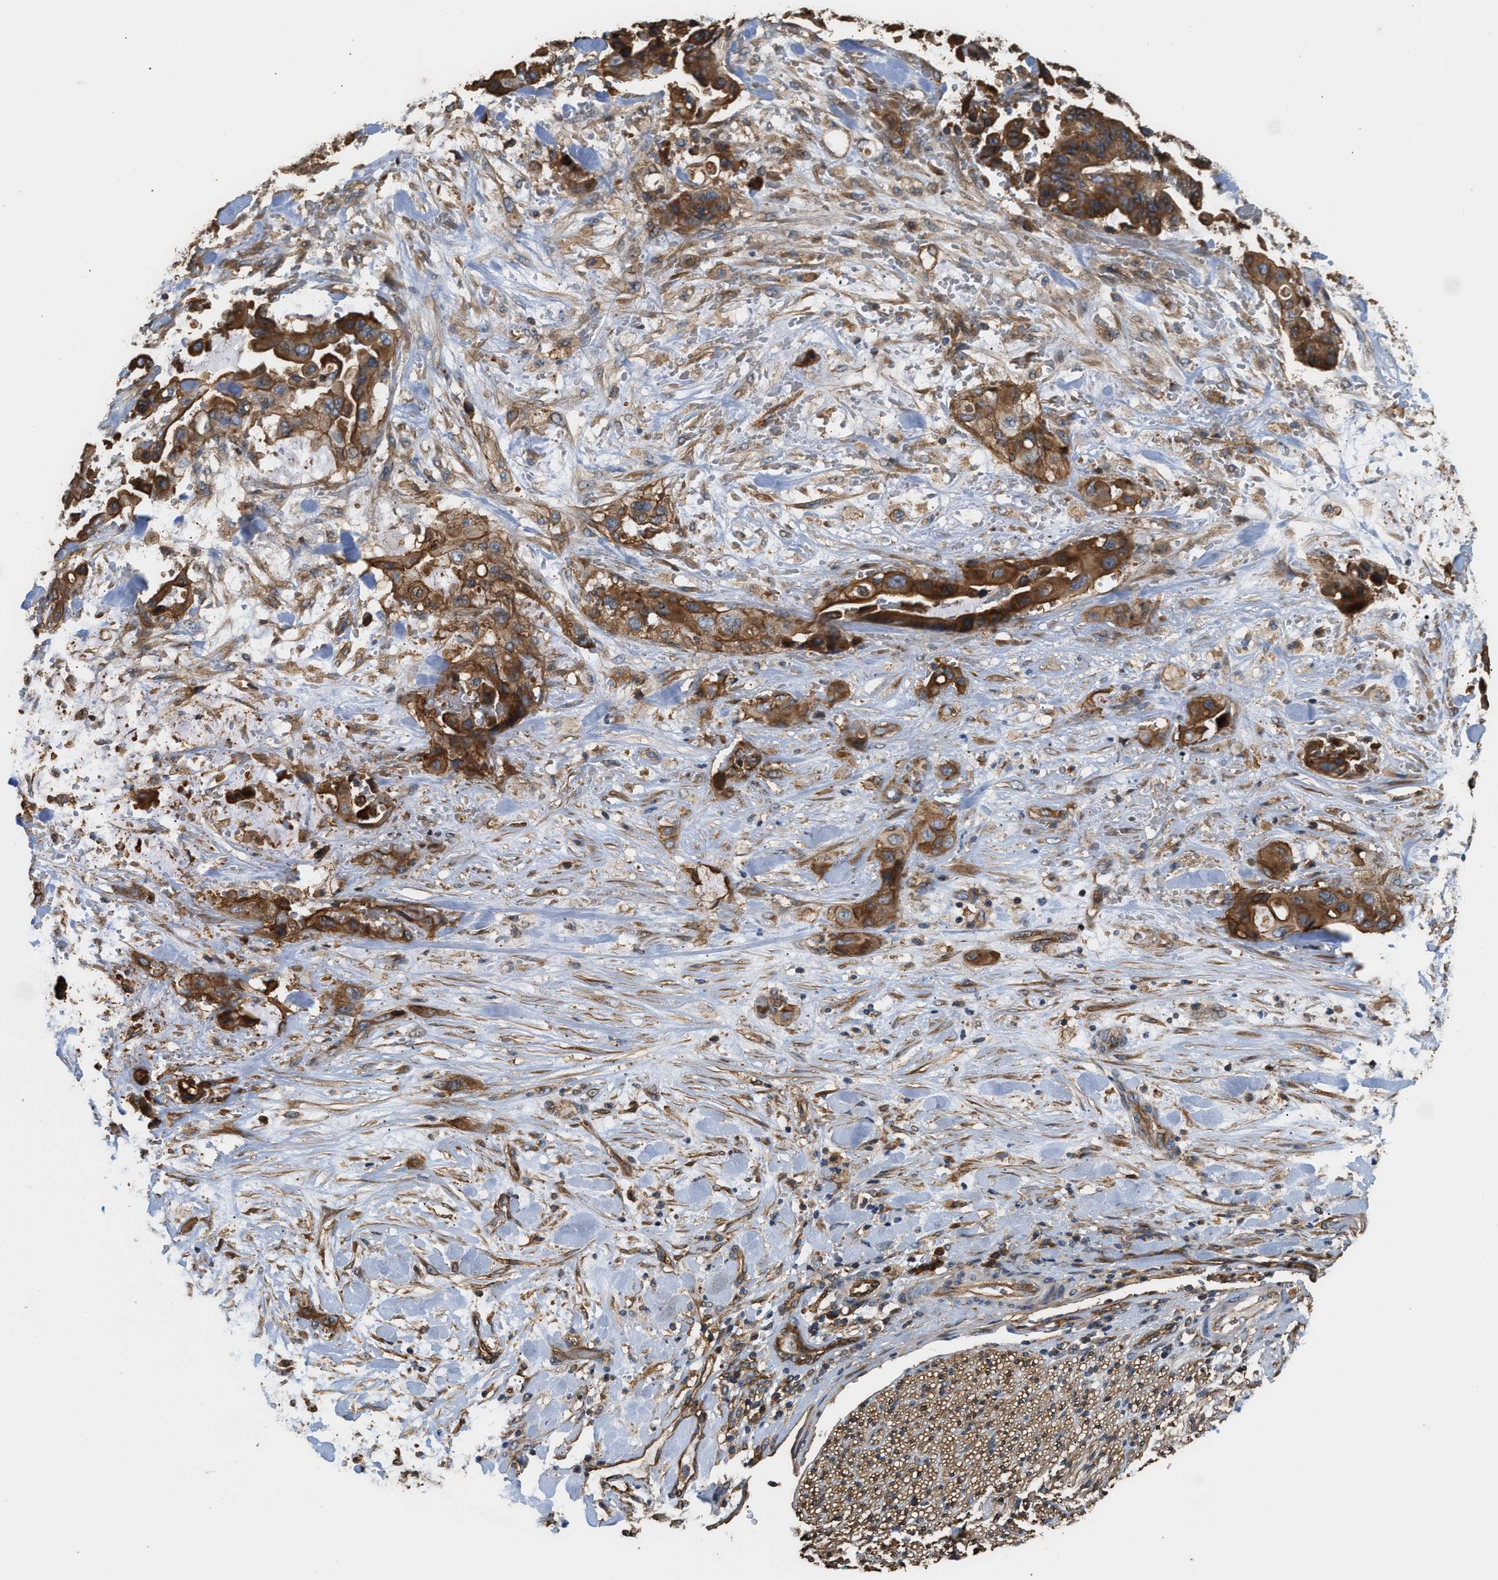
{"staining": {"intensity": "strong", "quantity": ">75%", "location": "cytoplasmic/membranous"}, "tissue": "liver cancer", "cell_type": "Tumor cells", "image_type": "cancer", "snomed": [{"axis": "morphology", "description": "Cholangiocarcinoma"}, {"axis": "topography", "description": "Liver"}], "caption": "Immunohistochemistry (IHC) of cholangiocarcinoma (liver) reveals high levels of strong cytoplasmic/membranous positivity in approximately >75% of tumor cells.", "gene": "DDHD2", "patient": {"sex": "female", "age": 61}}